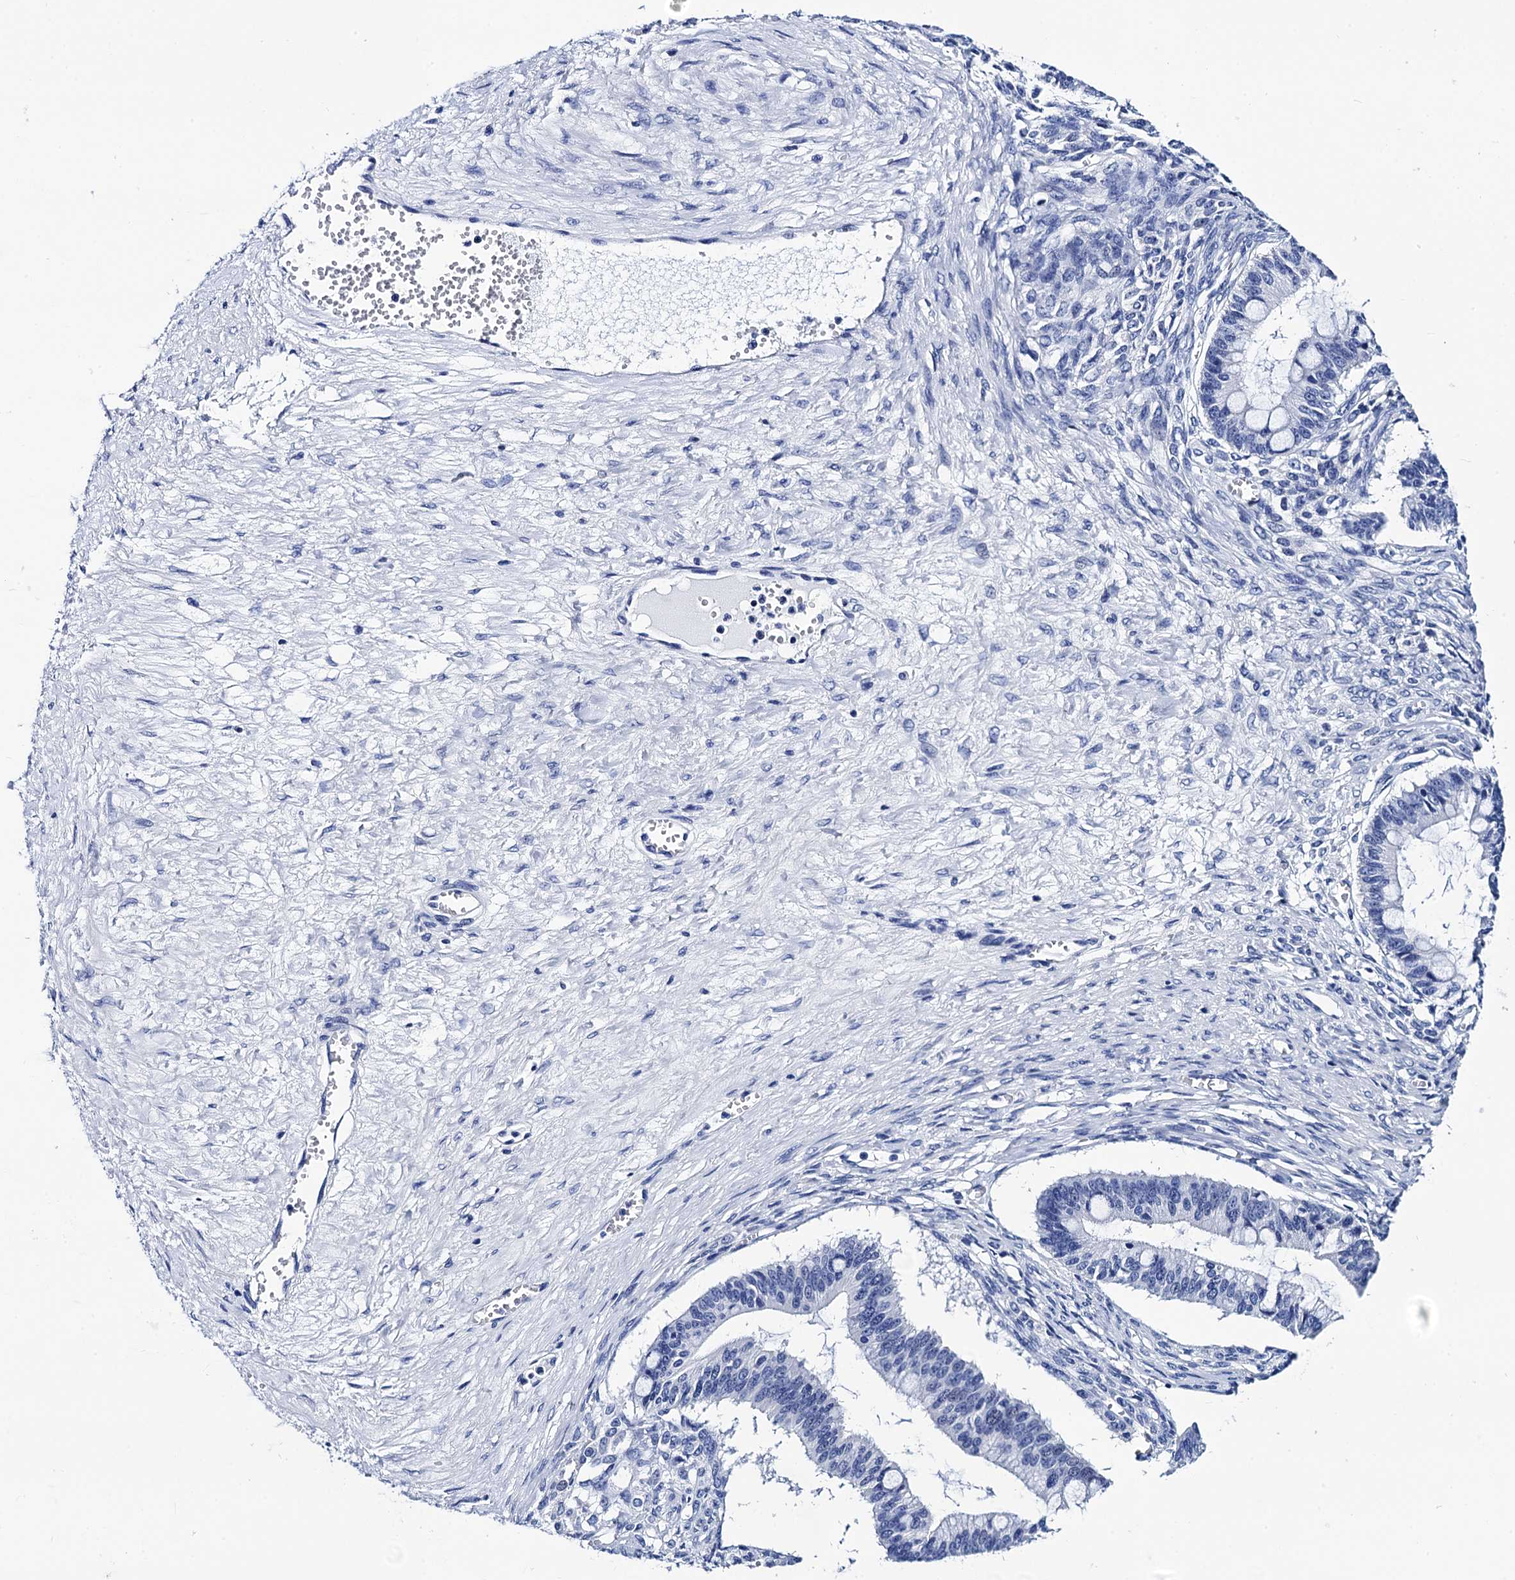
{"staining": {"intensity": "negative", "quantity": "none", "location": "none"}, "tissue": "ovarian cancer", "cell_type": "Tumor cells", "image_type": "cancer", "snomed": [{"axis": "morphology", "description": "Cystadenocarcinoma, mucinous, NOS"}, {"axis": "topography", "description": "Ovary"}], "caption": "Immunohistochemistry photomicrograph of human ovarian cancer stained for a protein (brown), which reveals no staining in tumor cells.", "gene": "MYBPC3", "patient": {"sex": "female", "age": 73}}